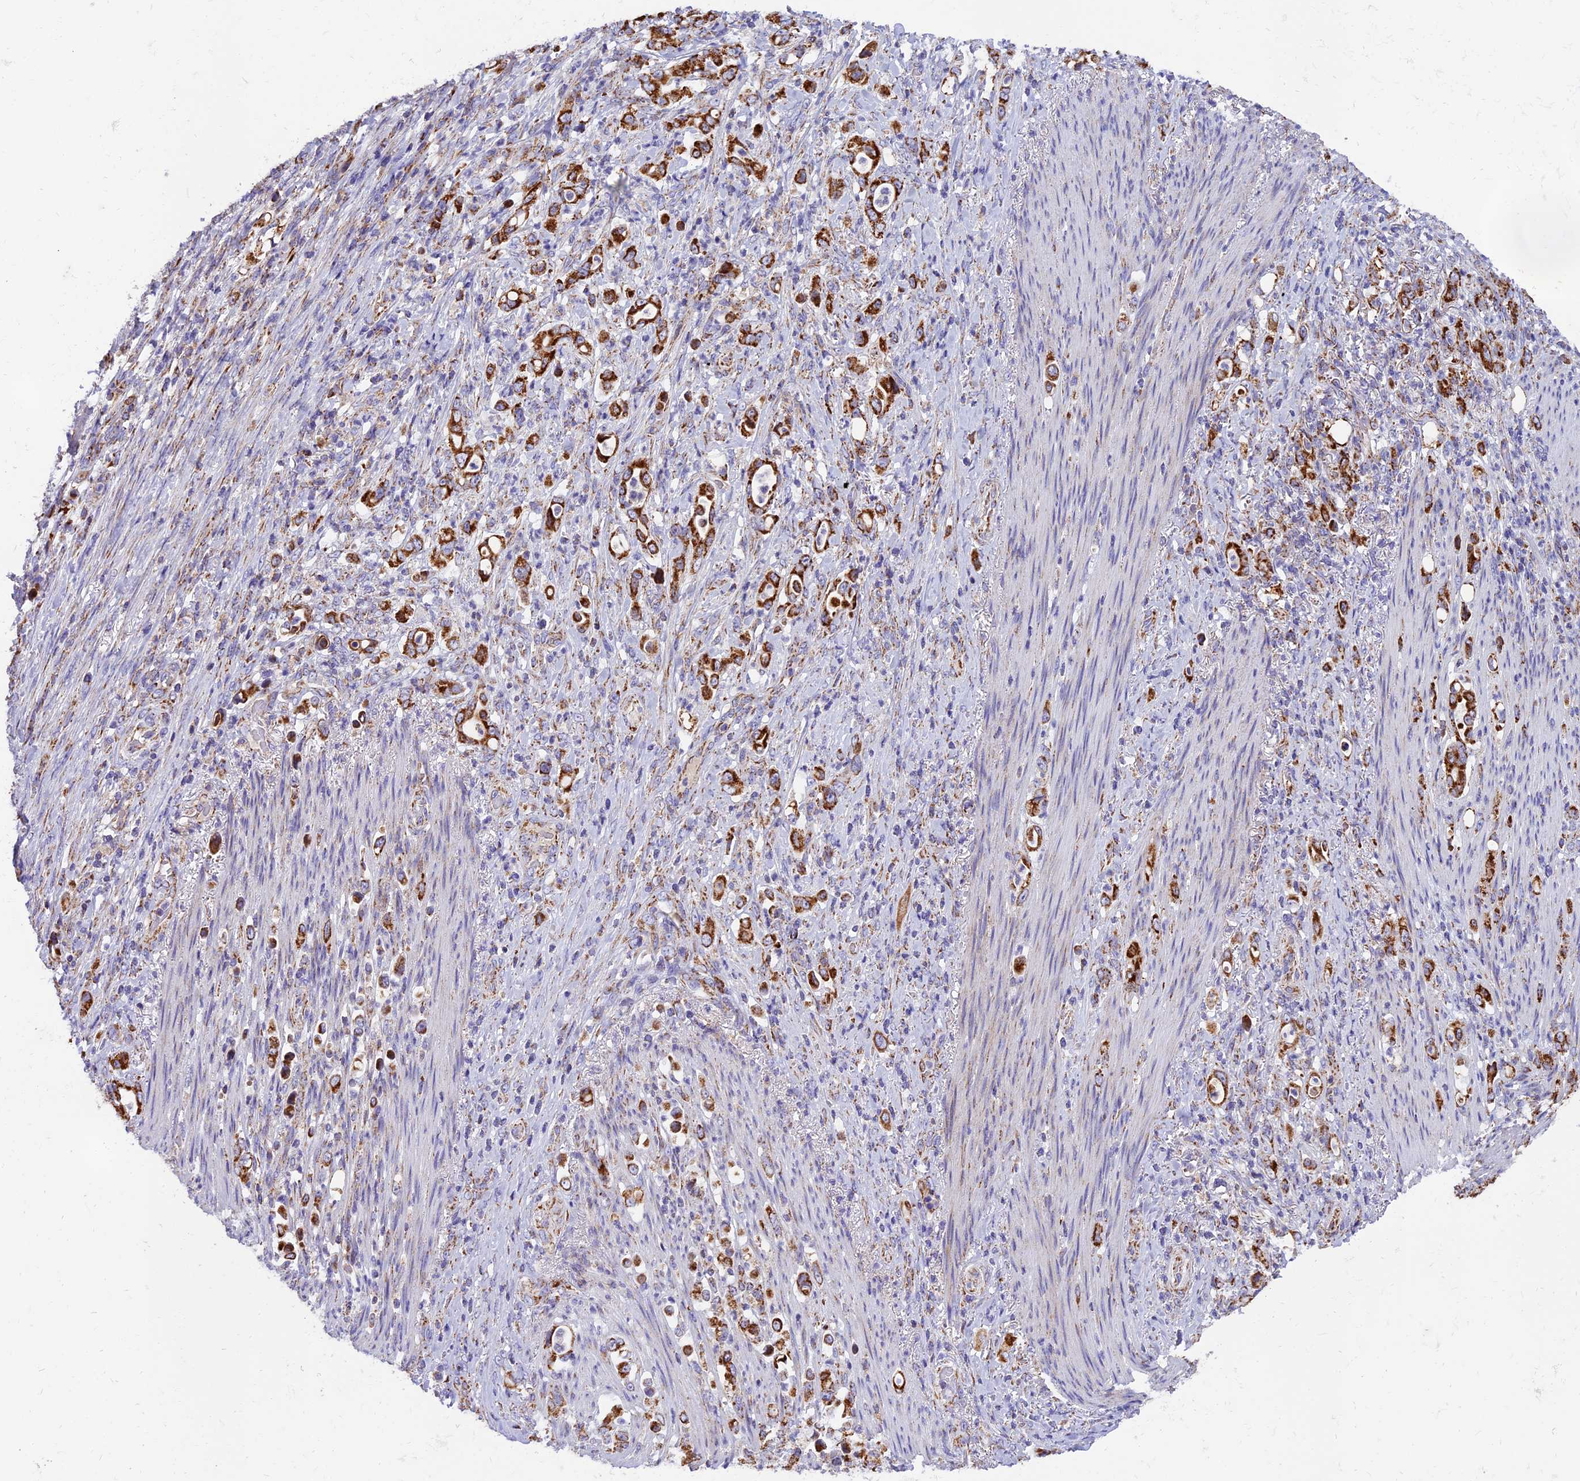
{"staining": {"intensity": "strong", "quantity": ">75%", "location": "cytoplasmic/membranous"}, "tissue": "stomach cancer", "cell_type": "Tumor cells", "image_type": "cancer", "snomed": [{"axis": "morphology", "description": "Normal tissue, NOS"}, {"axis": "morphology", "description": "Adenocarcinoma, NOS"}, {"axis": "topography", "description": "Stomach"}], "caption": "A high amount of strong cytoplasmic/membranous expression is appreciated in about >75% of tumor cells in stomach cancer tissue.", "gene": "MRPS34", "patient": {"sex": "female", "age": 79}}